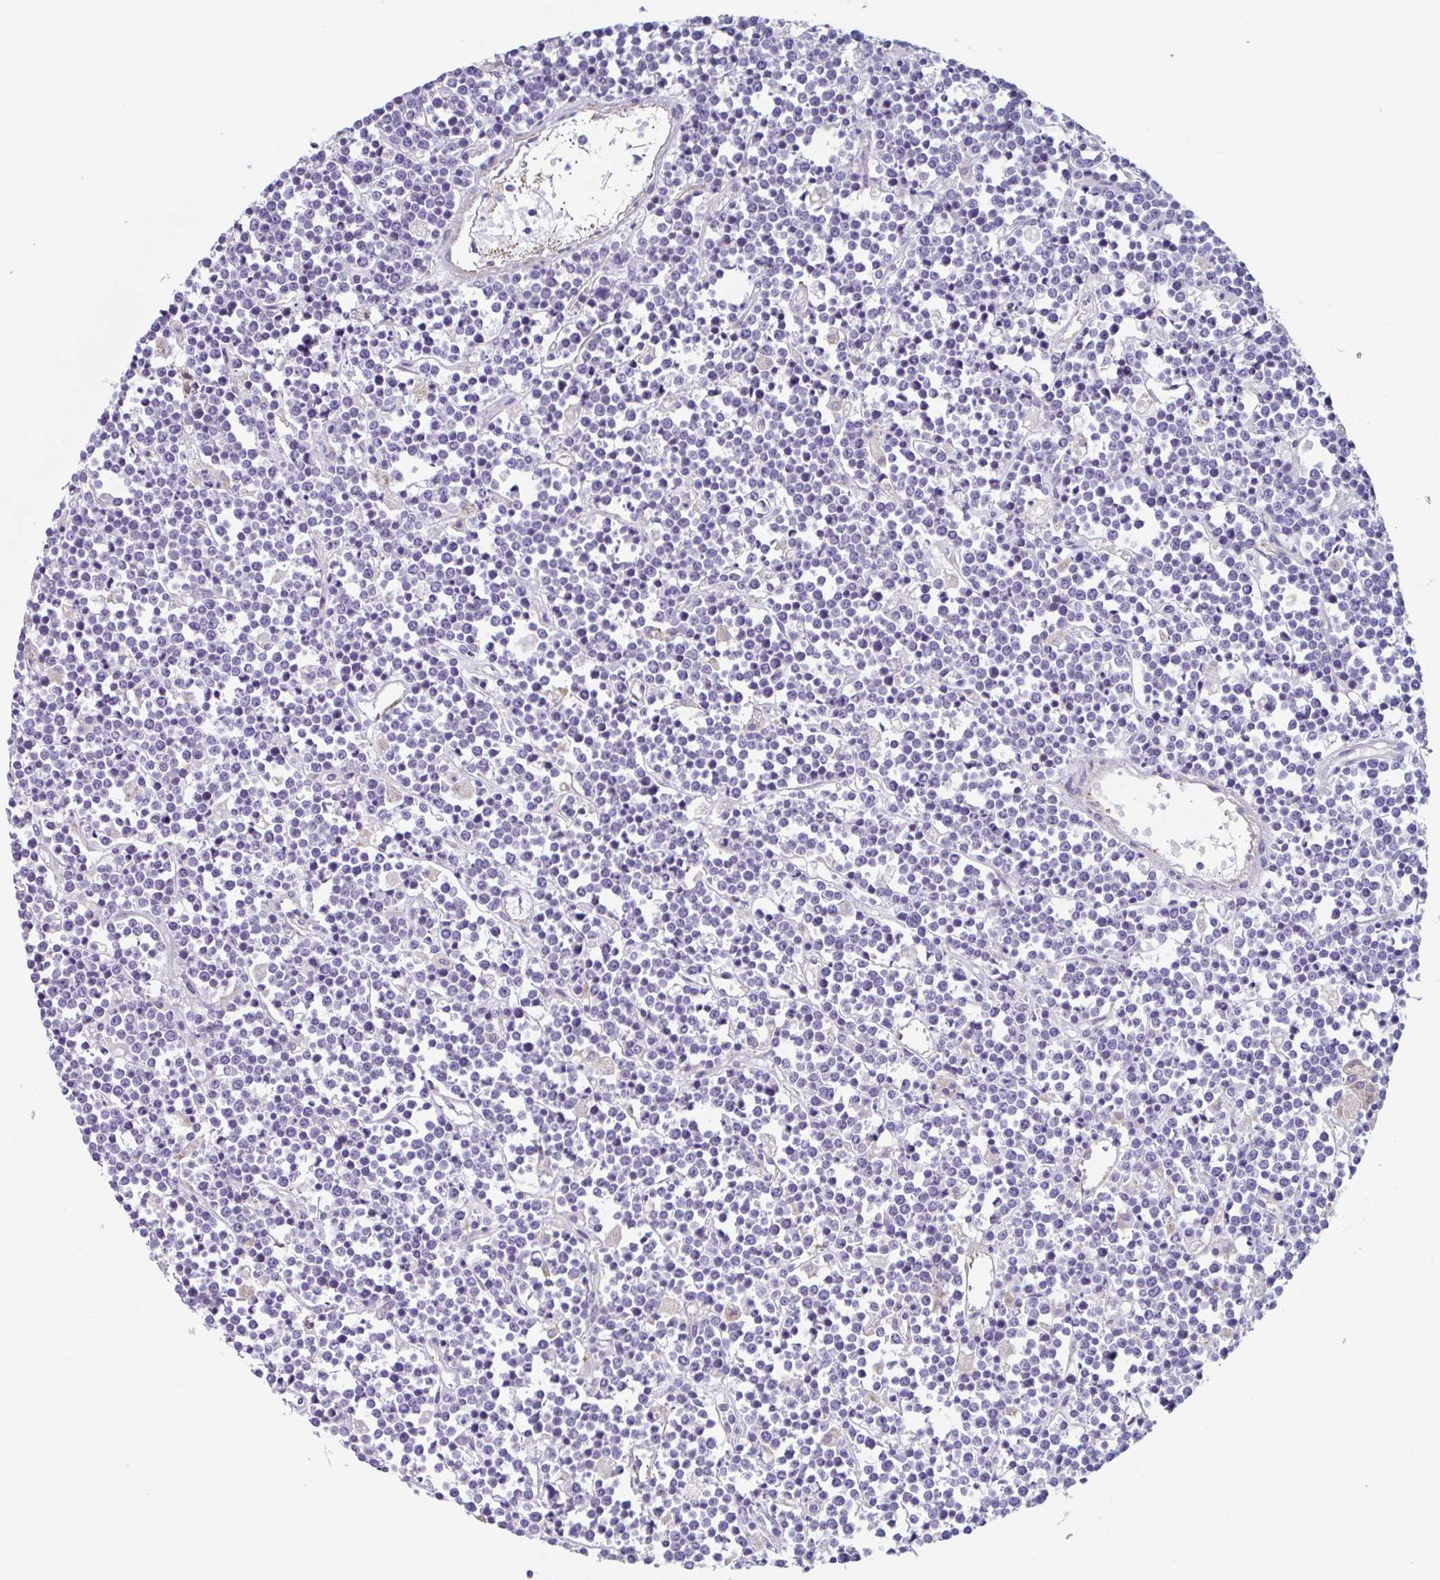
{"staining": {"intensity": "negative", "quantity": "none", "location": "none"}, "tissue": "lymphoma", "cell_type": "Tumor cells", "image_type": "cancer", "snomed": [{"axis": "morphology", "description": "Malignant lymphoma, non-Hodgkin's type, High grade"}, {"axis": "topography", "description": "Ovary"}], "caption": "Immunohistochemical staining of human lymphoma demonstrates no significant staining in tumor cells.", "gene": "LENG9", "patient": {"sex": "female", "age": 56}}